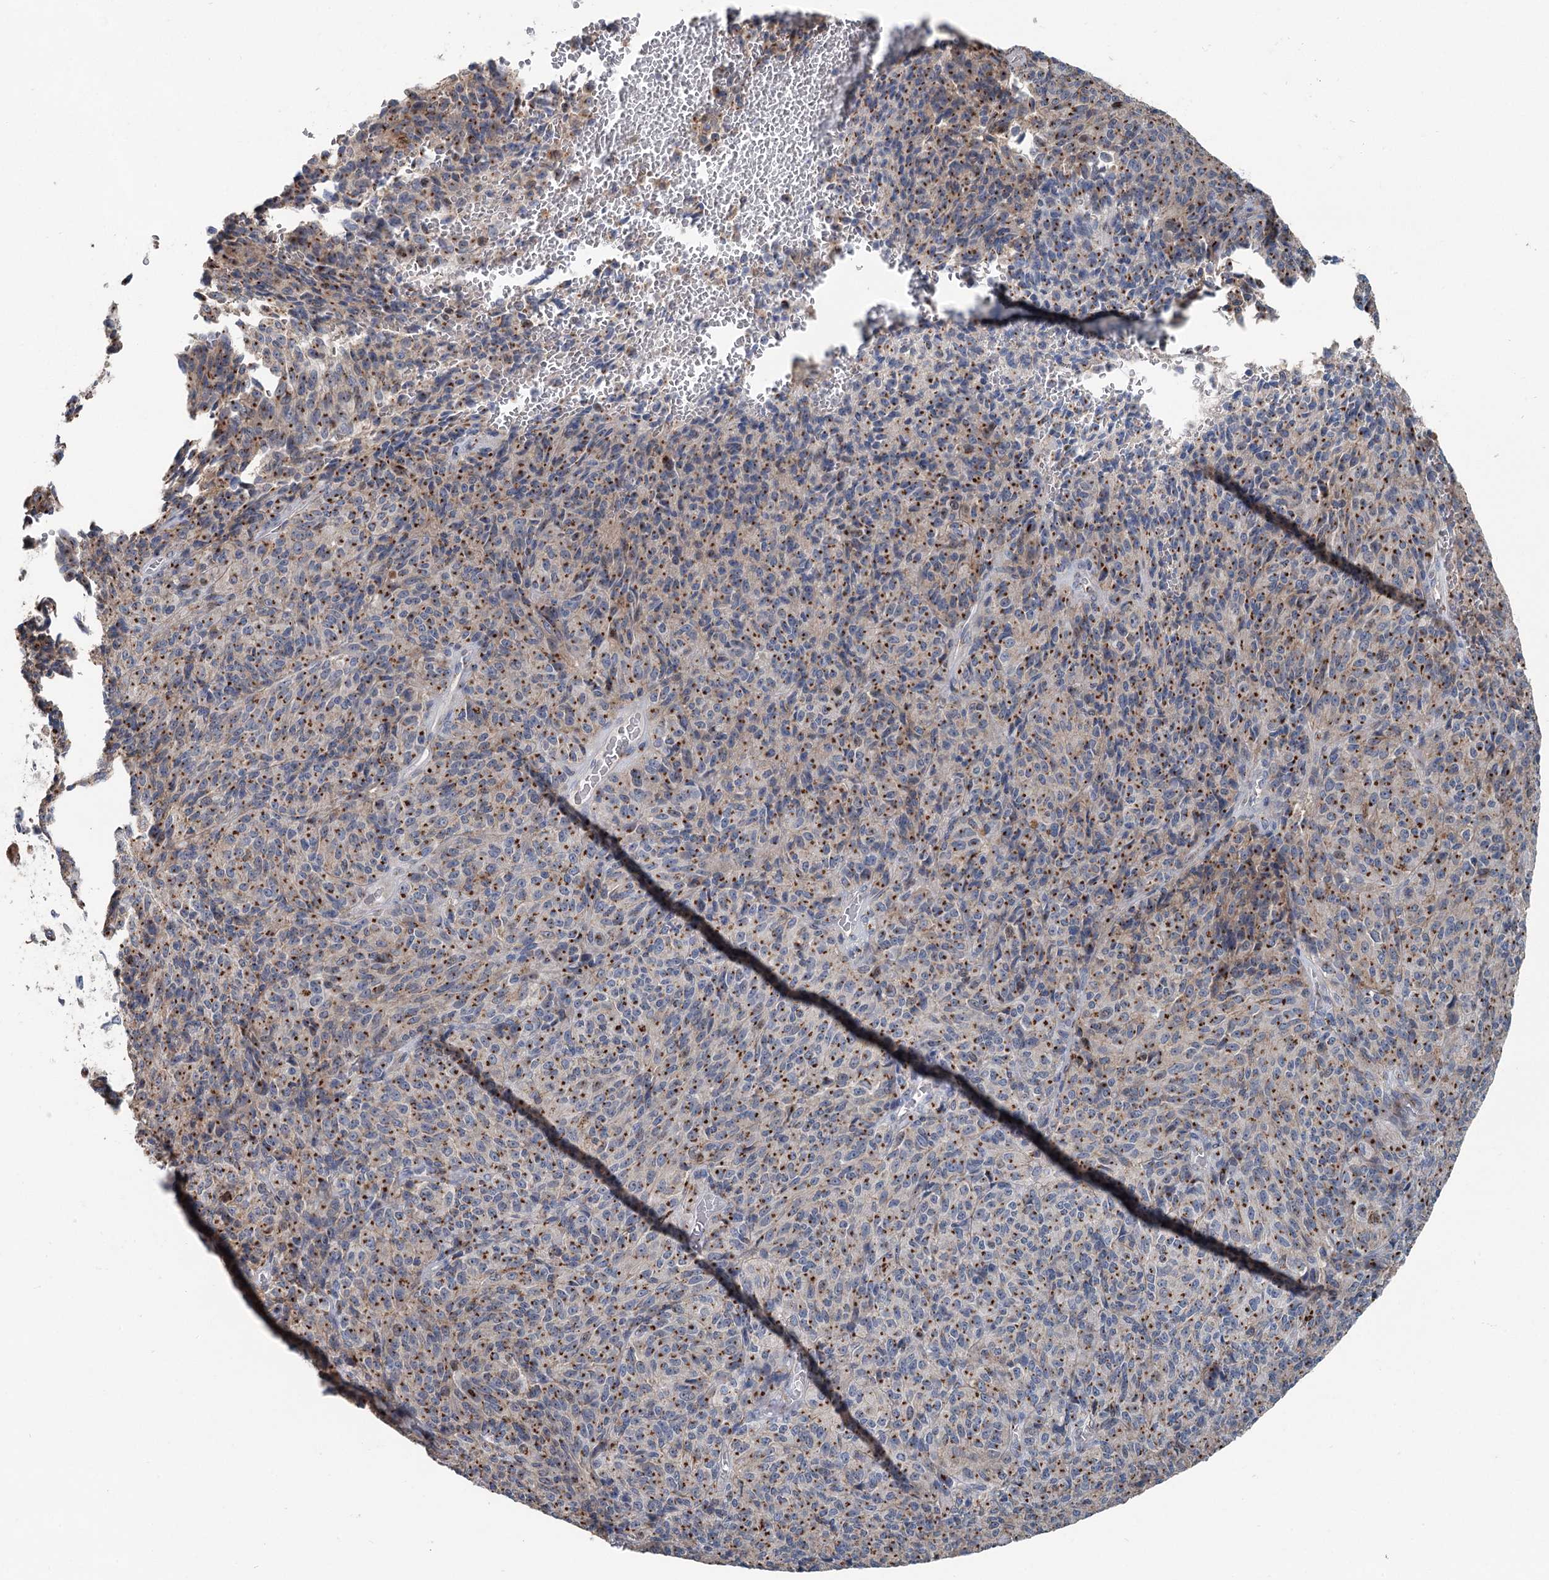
{"staining": {"intensity": "strong", "quantity": "25%-75%", "location": "cytoplasmic/membranous"}, "tissue": "melanoma", "cell_type": "Tumor cells", "image_type": "cancer", "snomed": [{"axis": "morphology", "description": "Malignant melanoma, Metastatic site"}, {"axis": "topography", "description": "Brain"}], "caption": "The immunohistochemical stain labels strong cytoplasmic/membranous staining in tumor cells of malignant melanoma (metastatic site) tissue.", "gene": "ITIH5", "patient": {"sex": "female", "age": 56}}